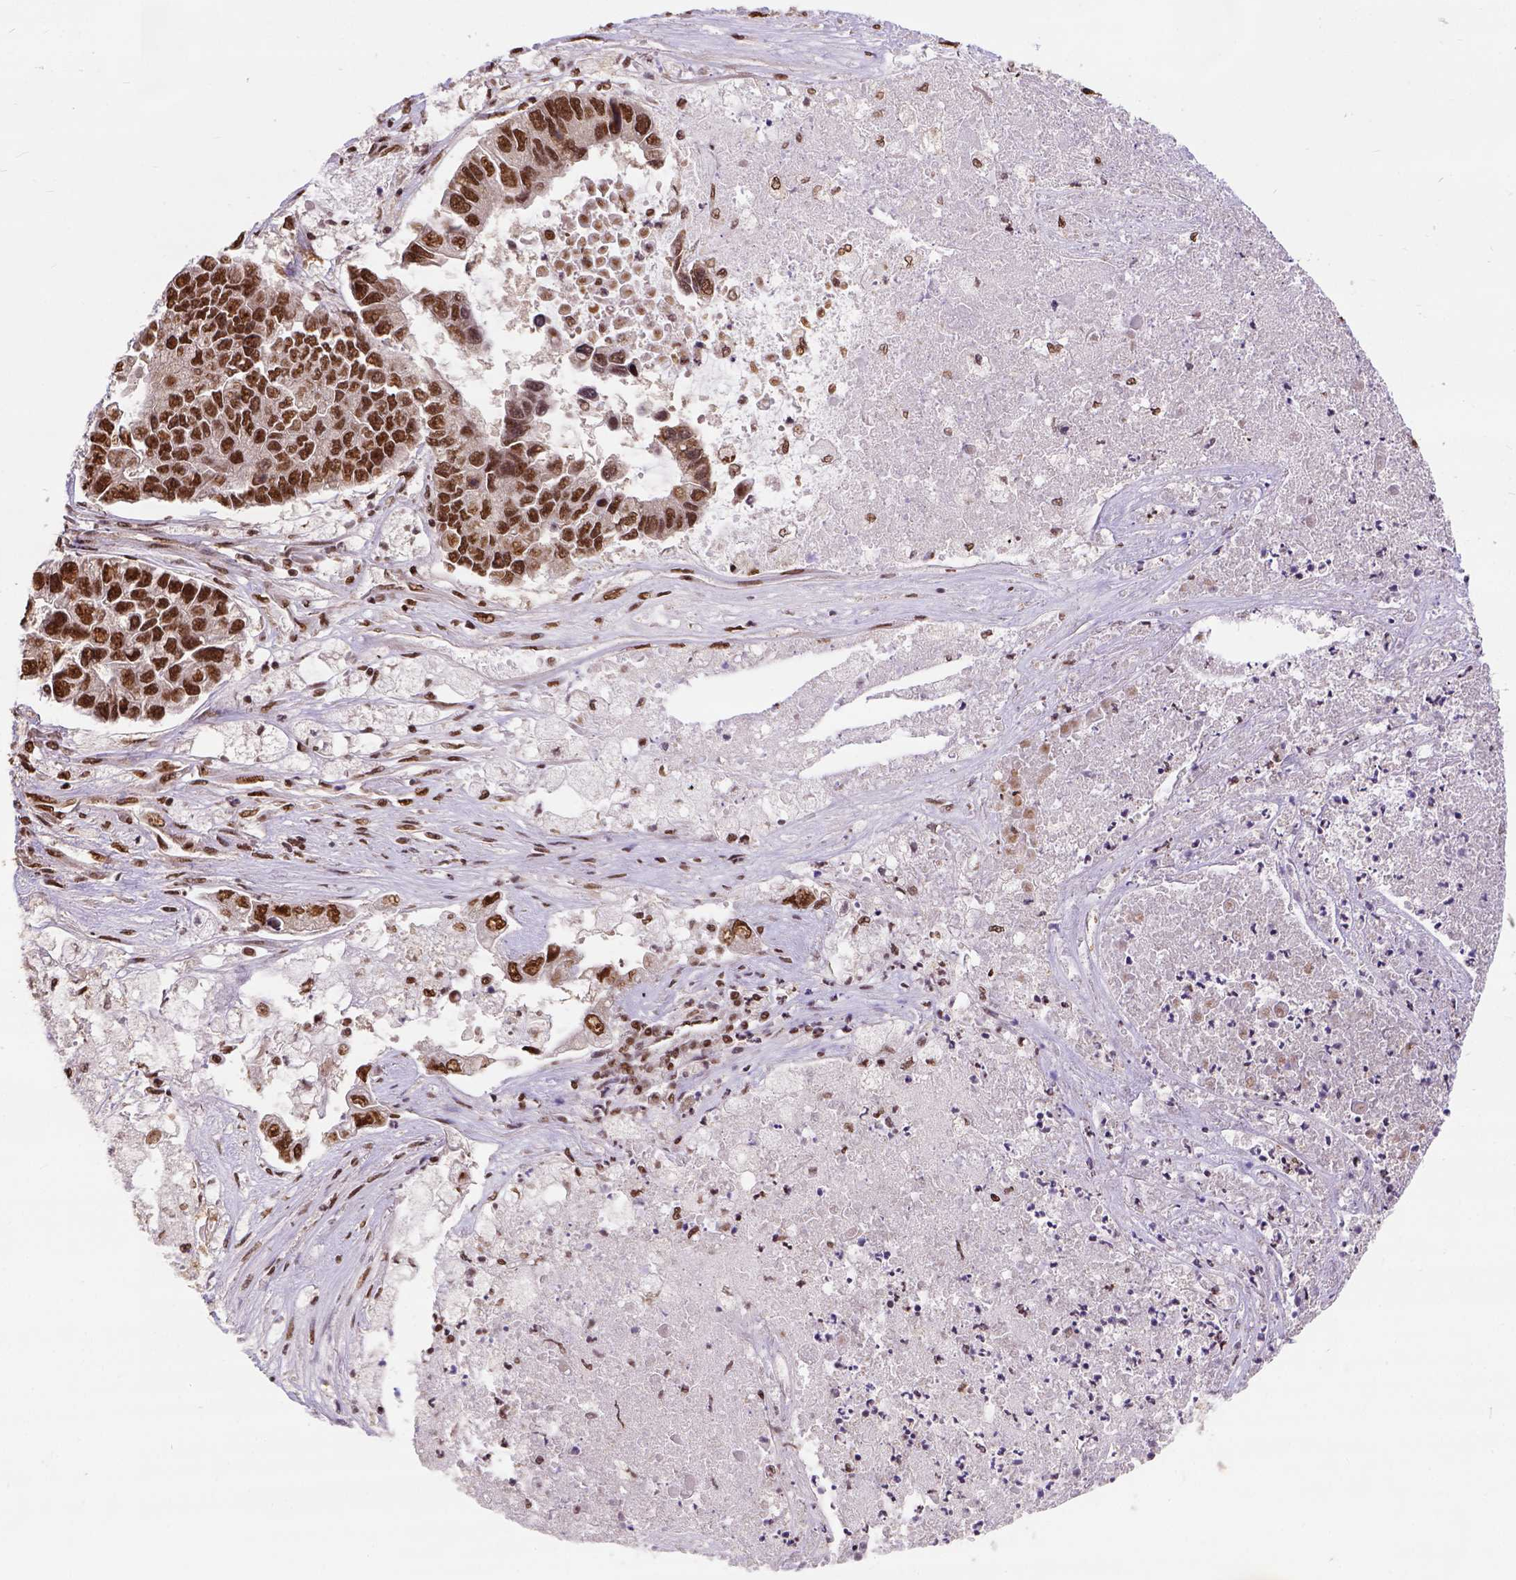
{"staining": {"intensity": "strong", "quantity": ">75%", "location": "nuclear"}, "tissue": "lung cancer", "cell_type": "Tumor cells", "image_type": "cancer", "snomed": [{"axis": "morphology", "description": "Adenocarcinoma, NOS"}, {"axis": "topography", "description": "Bronchus"}, {"axis": "topography", "description": "Lung"}], "caption": "IHC image of neoplastic tissue: adenocarcinoma (lung) stained using immunohistochemistry demonstrates high levels of strong protein expression localized specifically in the nuclear of tumor cells, appearing as a nuclear brown color.", "gene": "NACC1", "patient": {"sex": "female", "age": 51}}